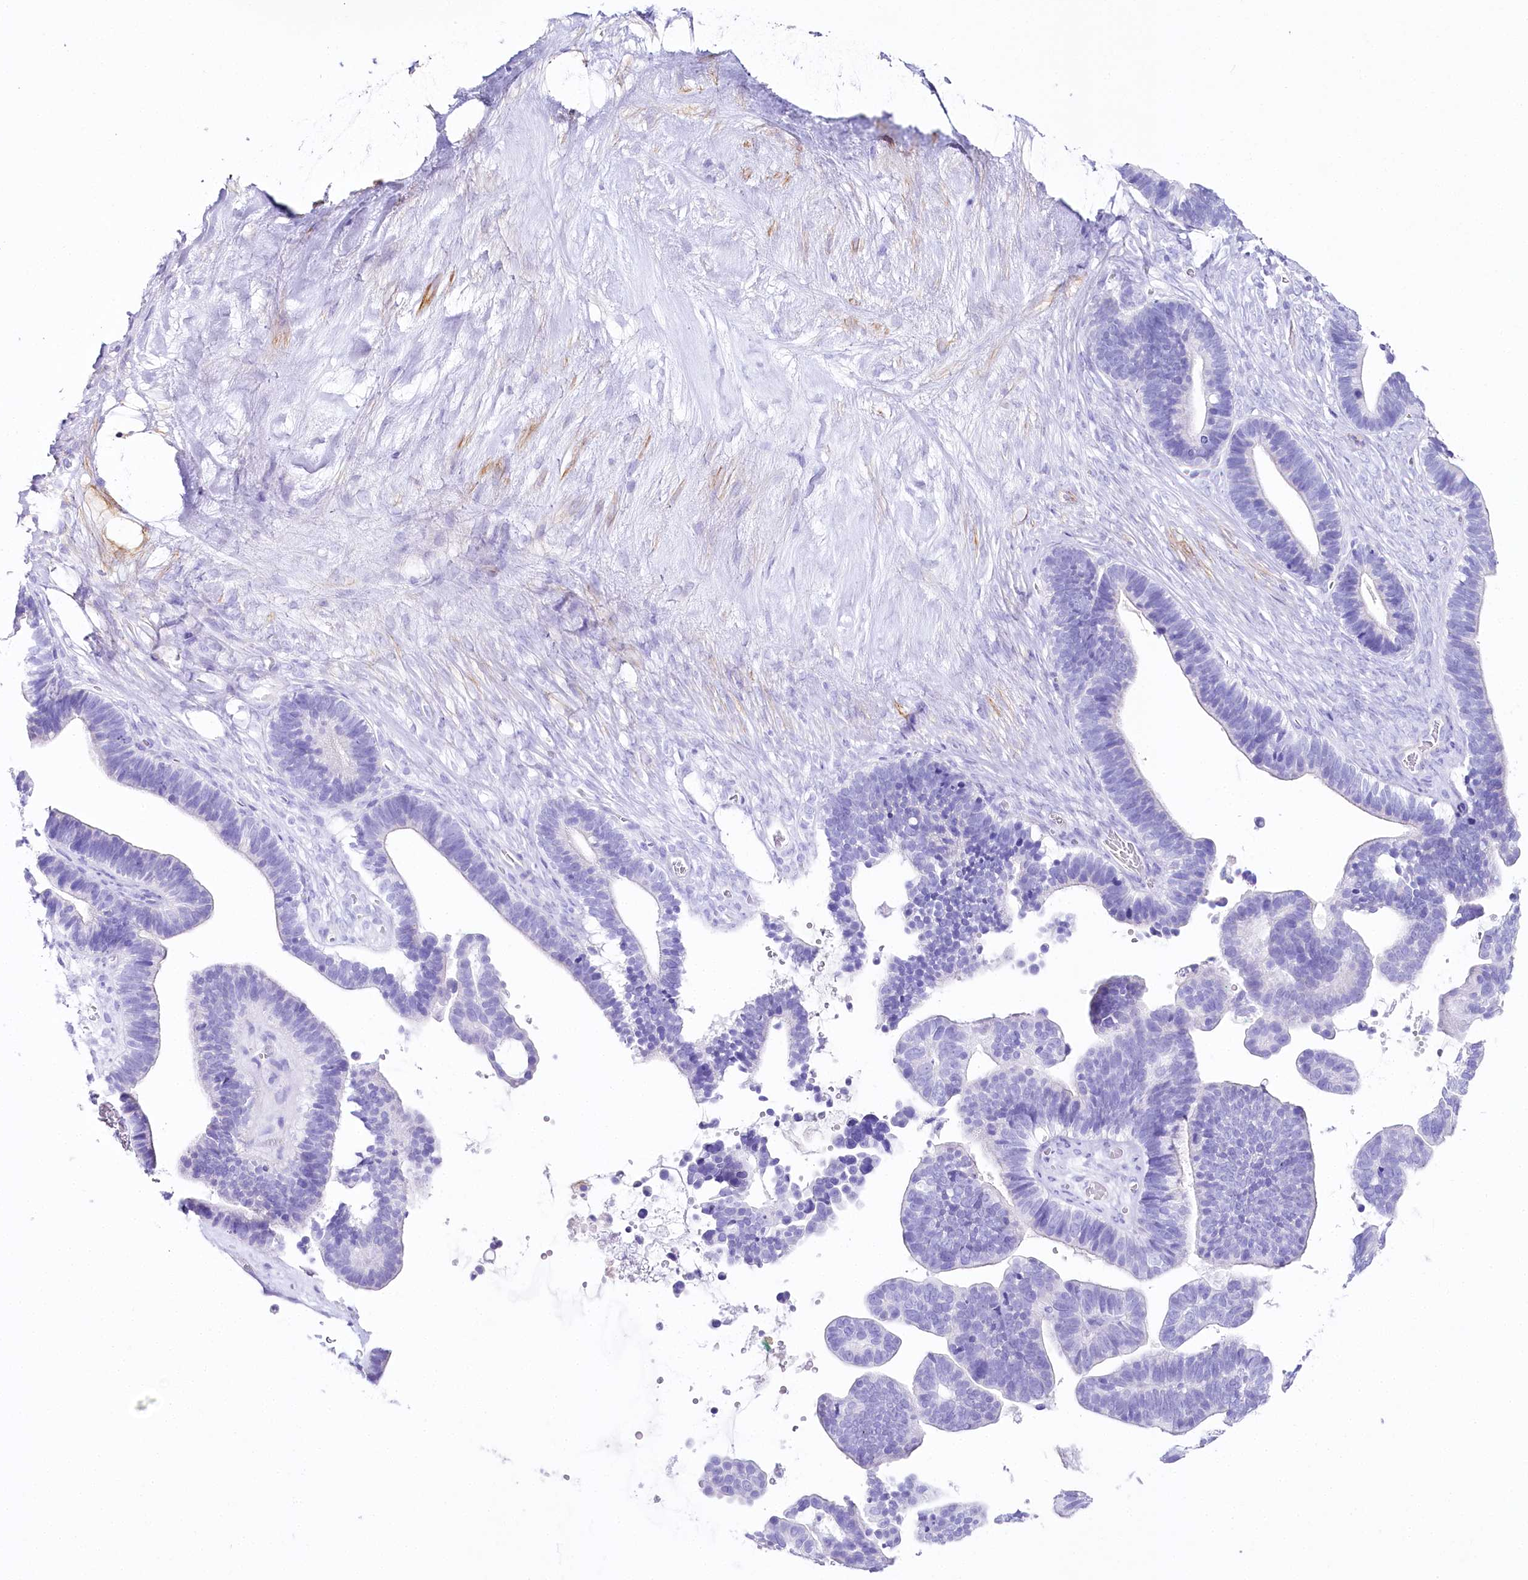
{"staining": {"intensity": "negative", "quantity": "none", "location": "none"}, "tissue": "ovarian cancer", "cell_type": "Tumor cells", "image_type": "cancer", "snomed": [{"axis": "morphology", "description": "Cystadenocarcinoma, serous, NOS"}, {"axis": "topography", "description": "Ovary"}], "caption": "A photomicrograph of serous cystadenocarcinoma (ovarian) stained for a protein displays no brown staining in tumor cells.", "gene": "CSN3", "patient": {"sex": "female", "age": 56}}